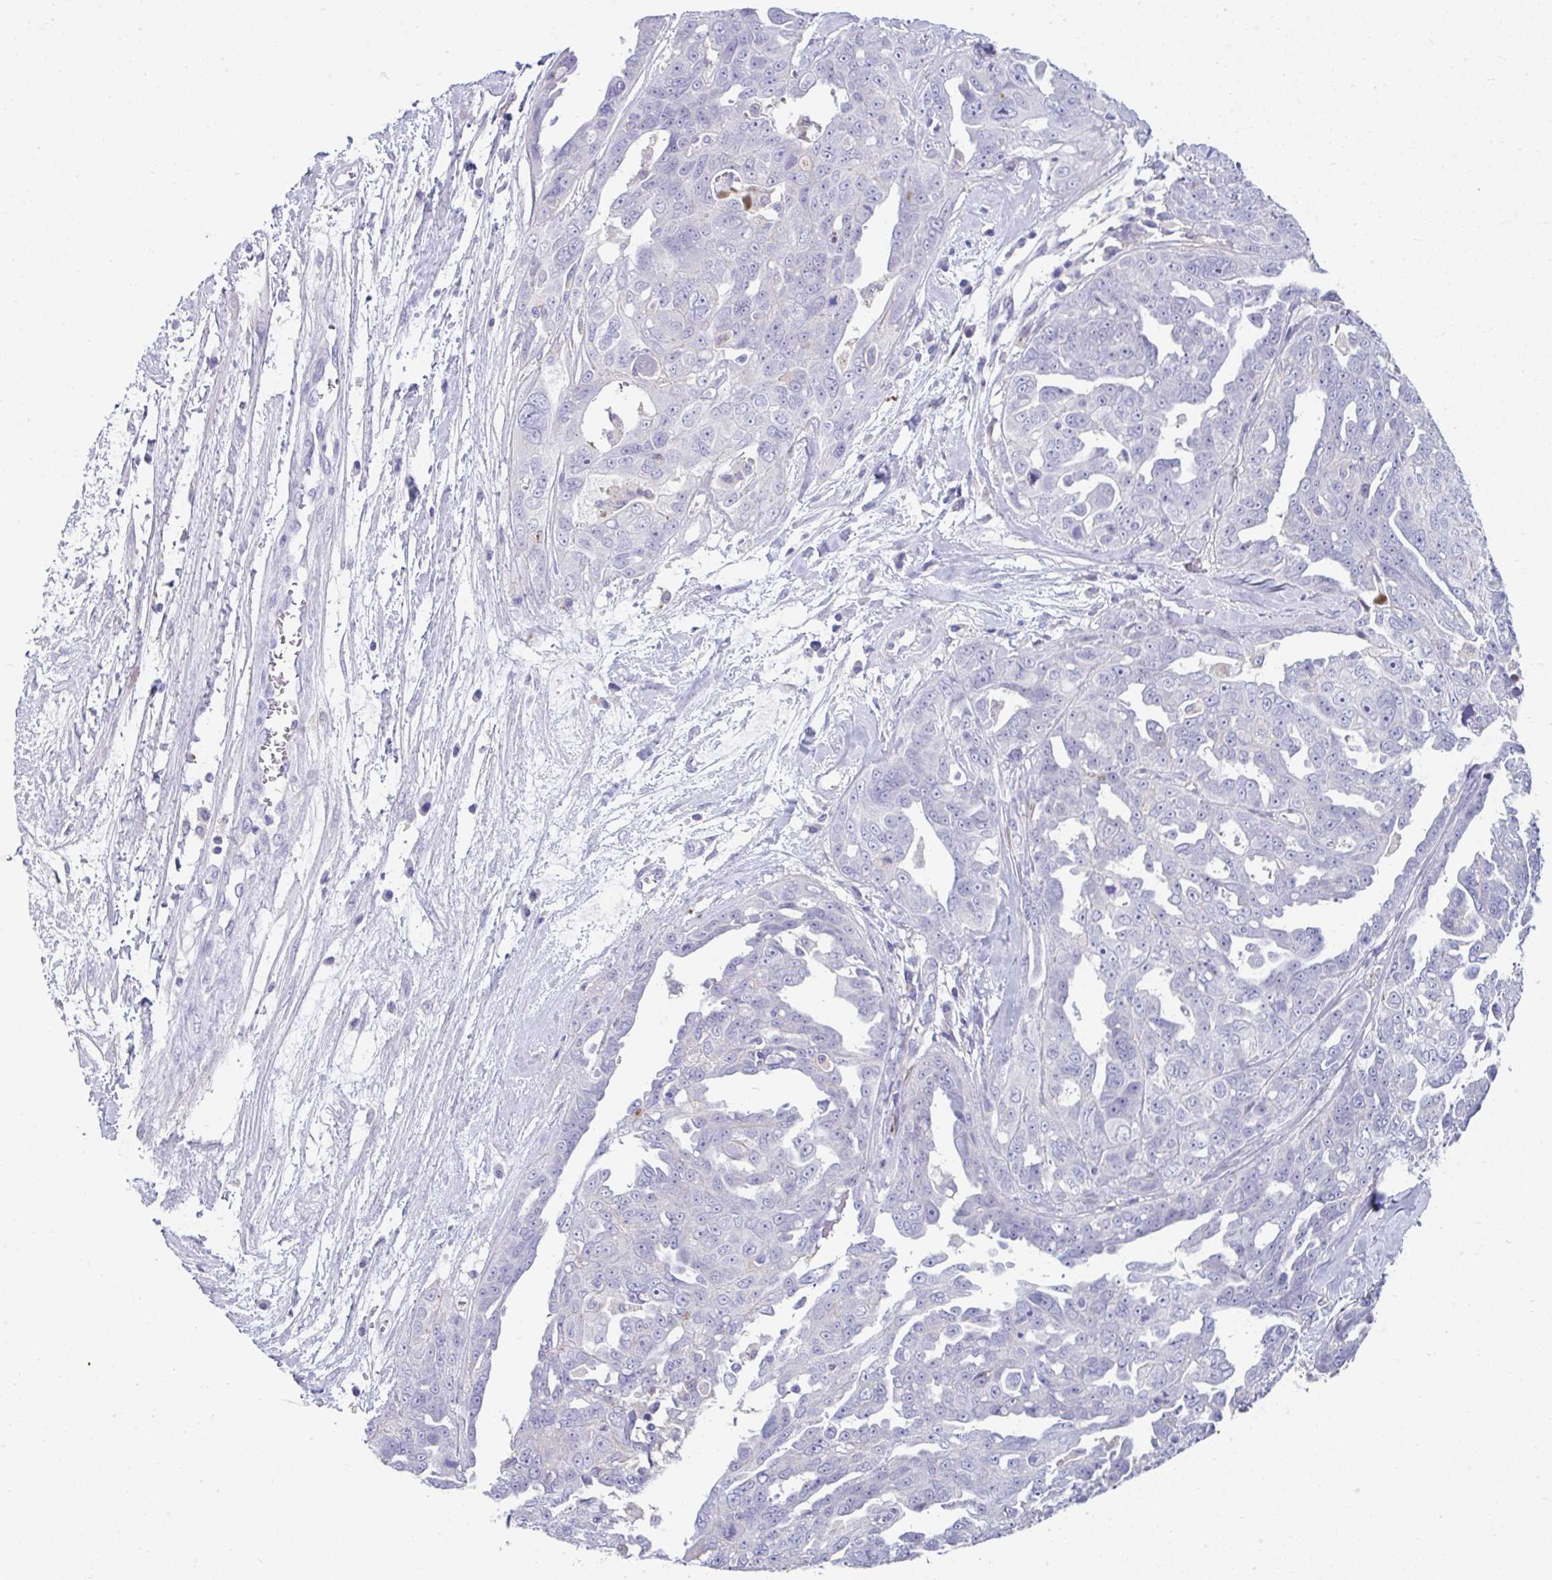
{"staining": {"intensity": "negative", "quantity": "none", "location": "none"}, "tissue": "ovarian cancer", "cell_type": "Tumor cells", "image_type": "cancer", "snomed": [{"axis": "morphology", "description": "Carcinoma, endometroid"}, {"axis": "topography", "description": "Ovary"}], "caption": "A histopathology image of ovarian cancer (endometroid carcinoma) stained for a protein displays no brown staining in tumor cells.", "gene": "ZNF33A", "patient": {"sex": "female", "age": 70}}